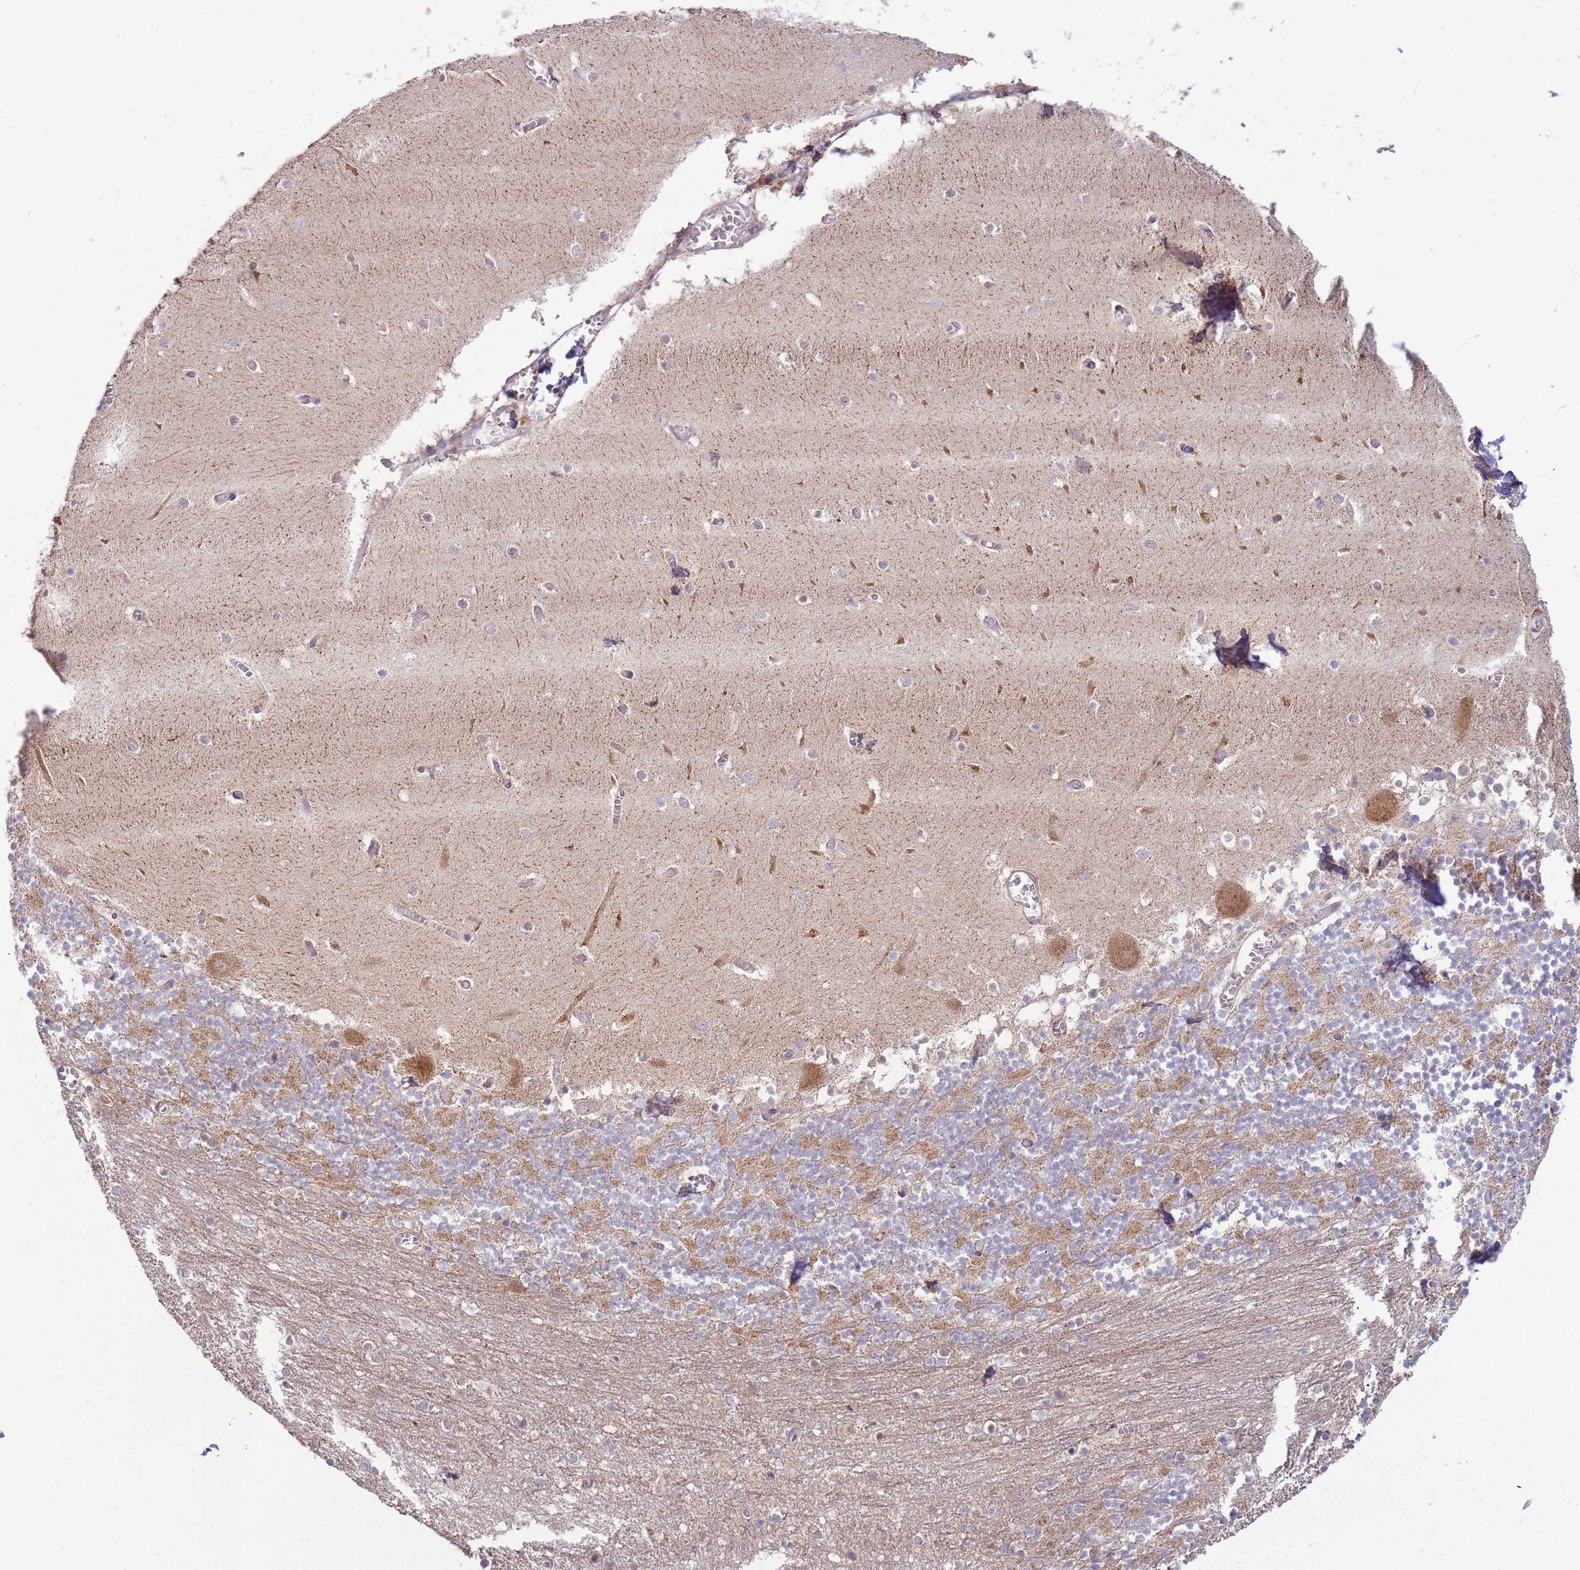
{"staining": {"intensity": "moderate", "quantity": "25%-75%", "location": "cytoplasmic/membranous"}, "tissue": "cerebellum", "cell_type": "Cells in granular layer", "image_type": "normal", "snomed": [{"axis": "morphology", "description": "Normal tissue, NOS"}, {"axis": "topography", "description": "Cerebellum"}], "caption": "A high-resolution photomicrograph shows immunohistochemistry staining of benign cerebellum, which exhibits moderate cytoplasmic/membranous expression in about 25%-75% of cells in granular layer.", "gene": "DTD2", "patient": {"sex": "female", "age": 28}}